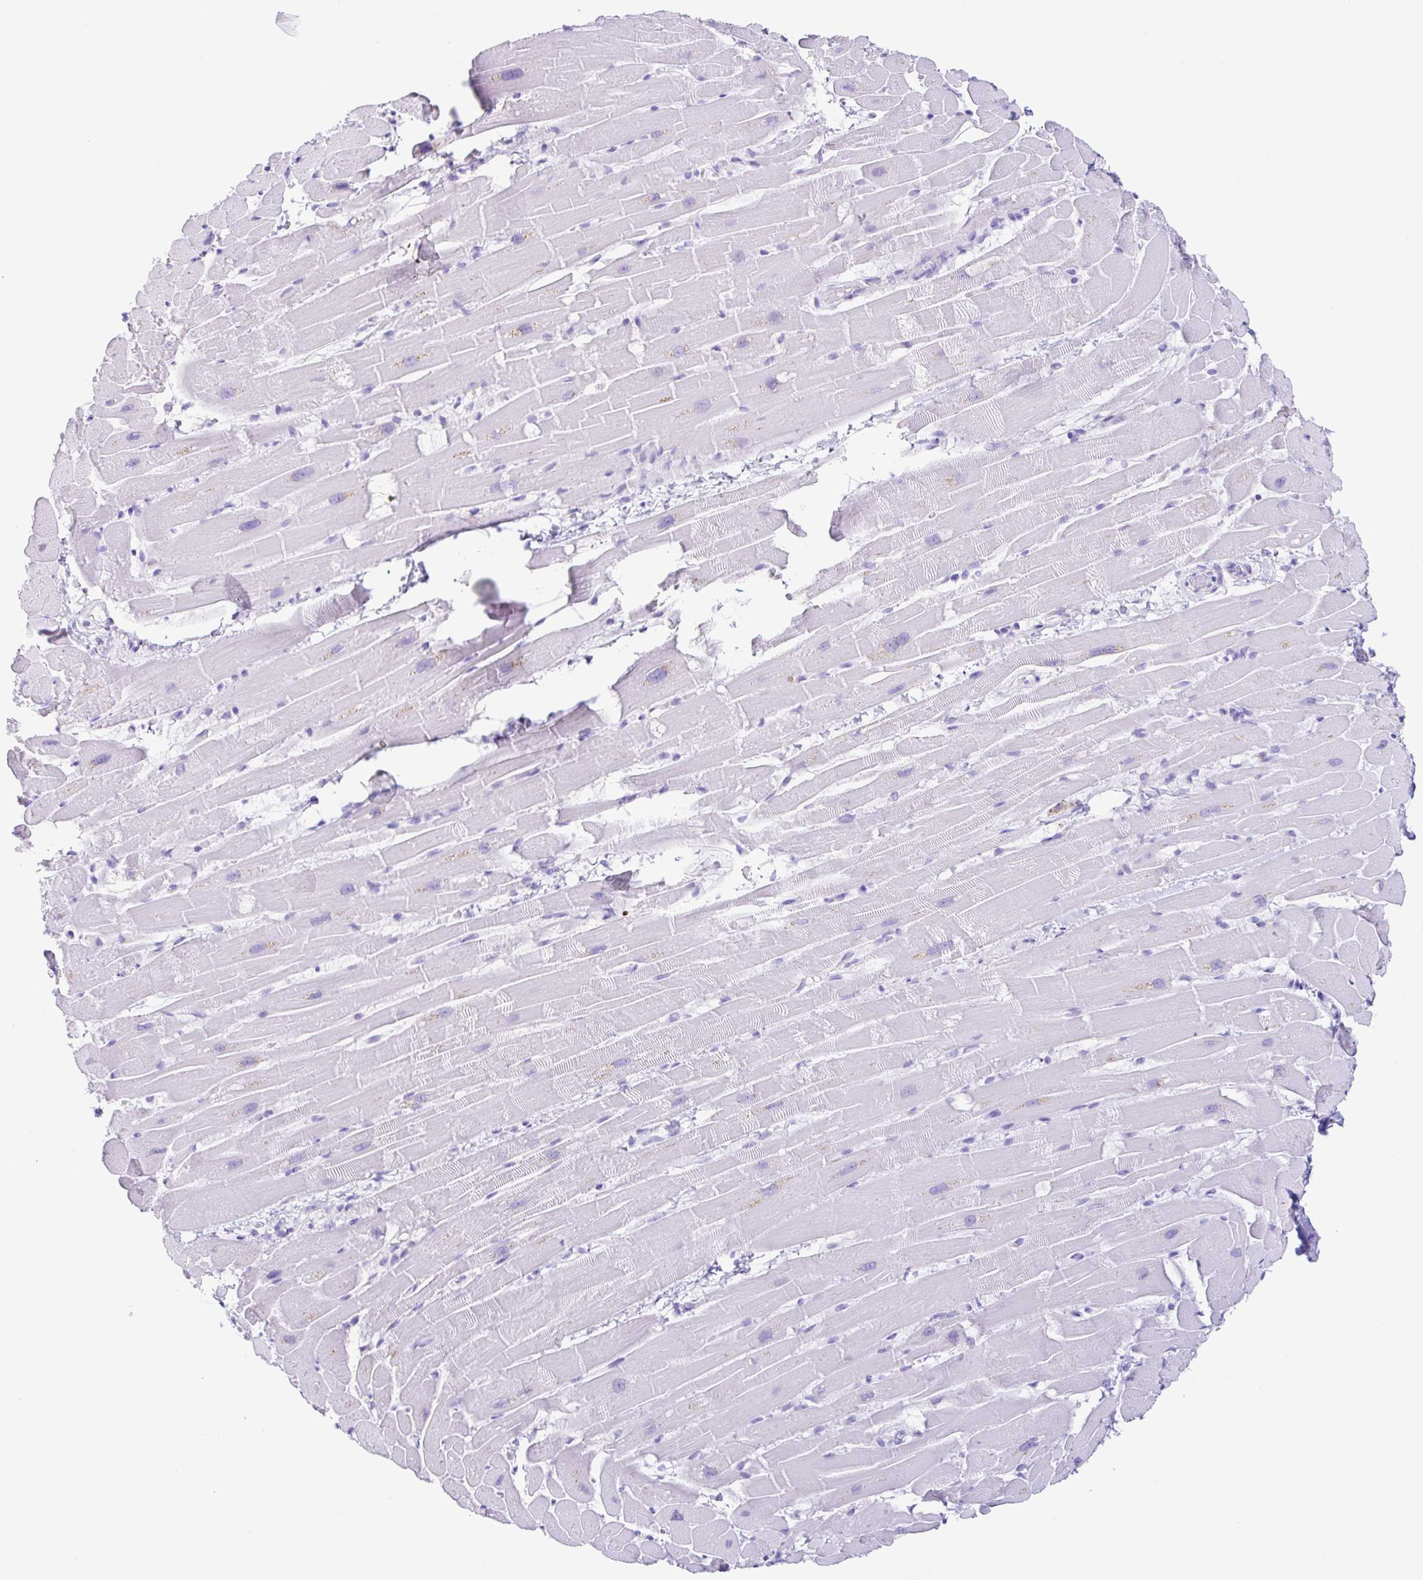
{"staining": {"intensity": "negative", "quantity": "none", "location": "none"}, "tissue": "heart muscle", "cell_type": "Cardiomyocytes", "image_type": "normal", "snomed": [{"axis": "morphology", "description": "Normal tissue, NOS"}, {"axis": "topography", "description": "Heart"}], "caption": "IHC of benign human heart muscle displays no positivity in cardiomyocytes.", "gene": "PIGF", "patient": {"sex": "male", "age": 37}}